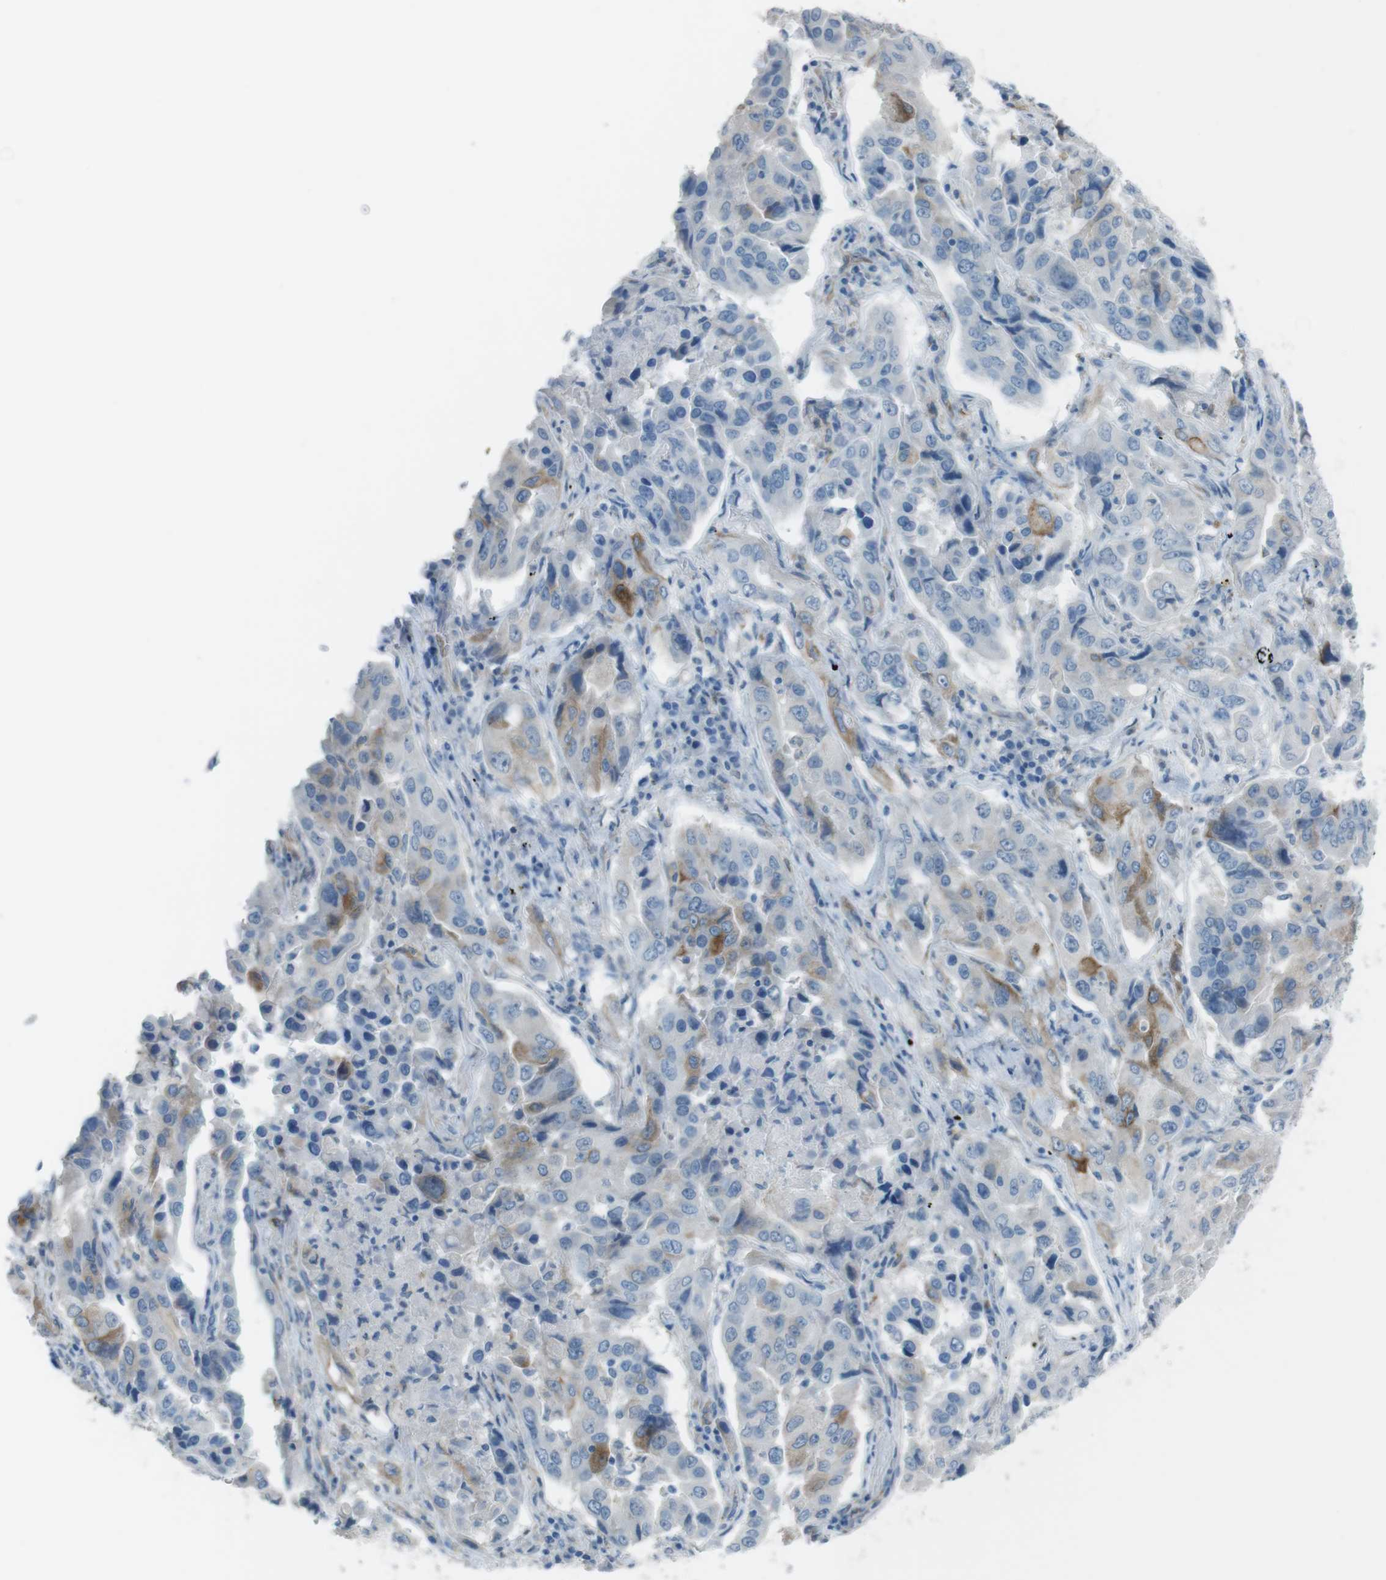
{"staining": {"intensity": "moderate", "quantity": "<25%", "location": "cytoplasmic/membranous"}, "tissue": "lung cancer", "cell_type": "Tumor cells", "image_type": "cancer", "snomed": [{"axis": "morphology", "description": "Adenocarcinoma, NOS"}, {"axis": "topography", "description": "Lung"}], "caption": "Lung adenocarcinoma stained for a protein demonstrates moderate cytoplasmic/membranous positivity in tumor cells.", "gene": "TUBB2A", "patient": {"sex": "female", "age": 65}}